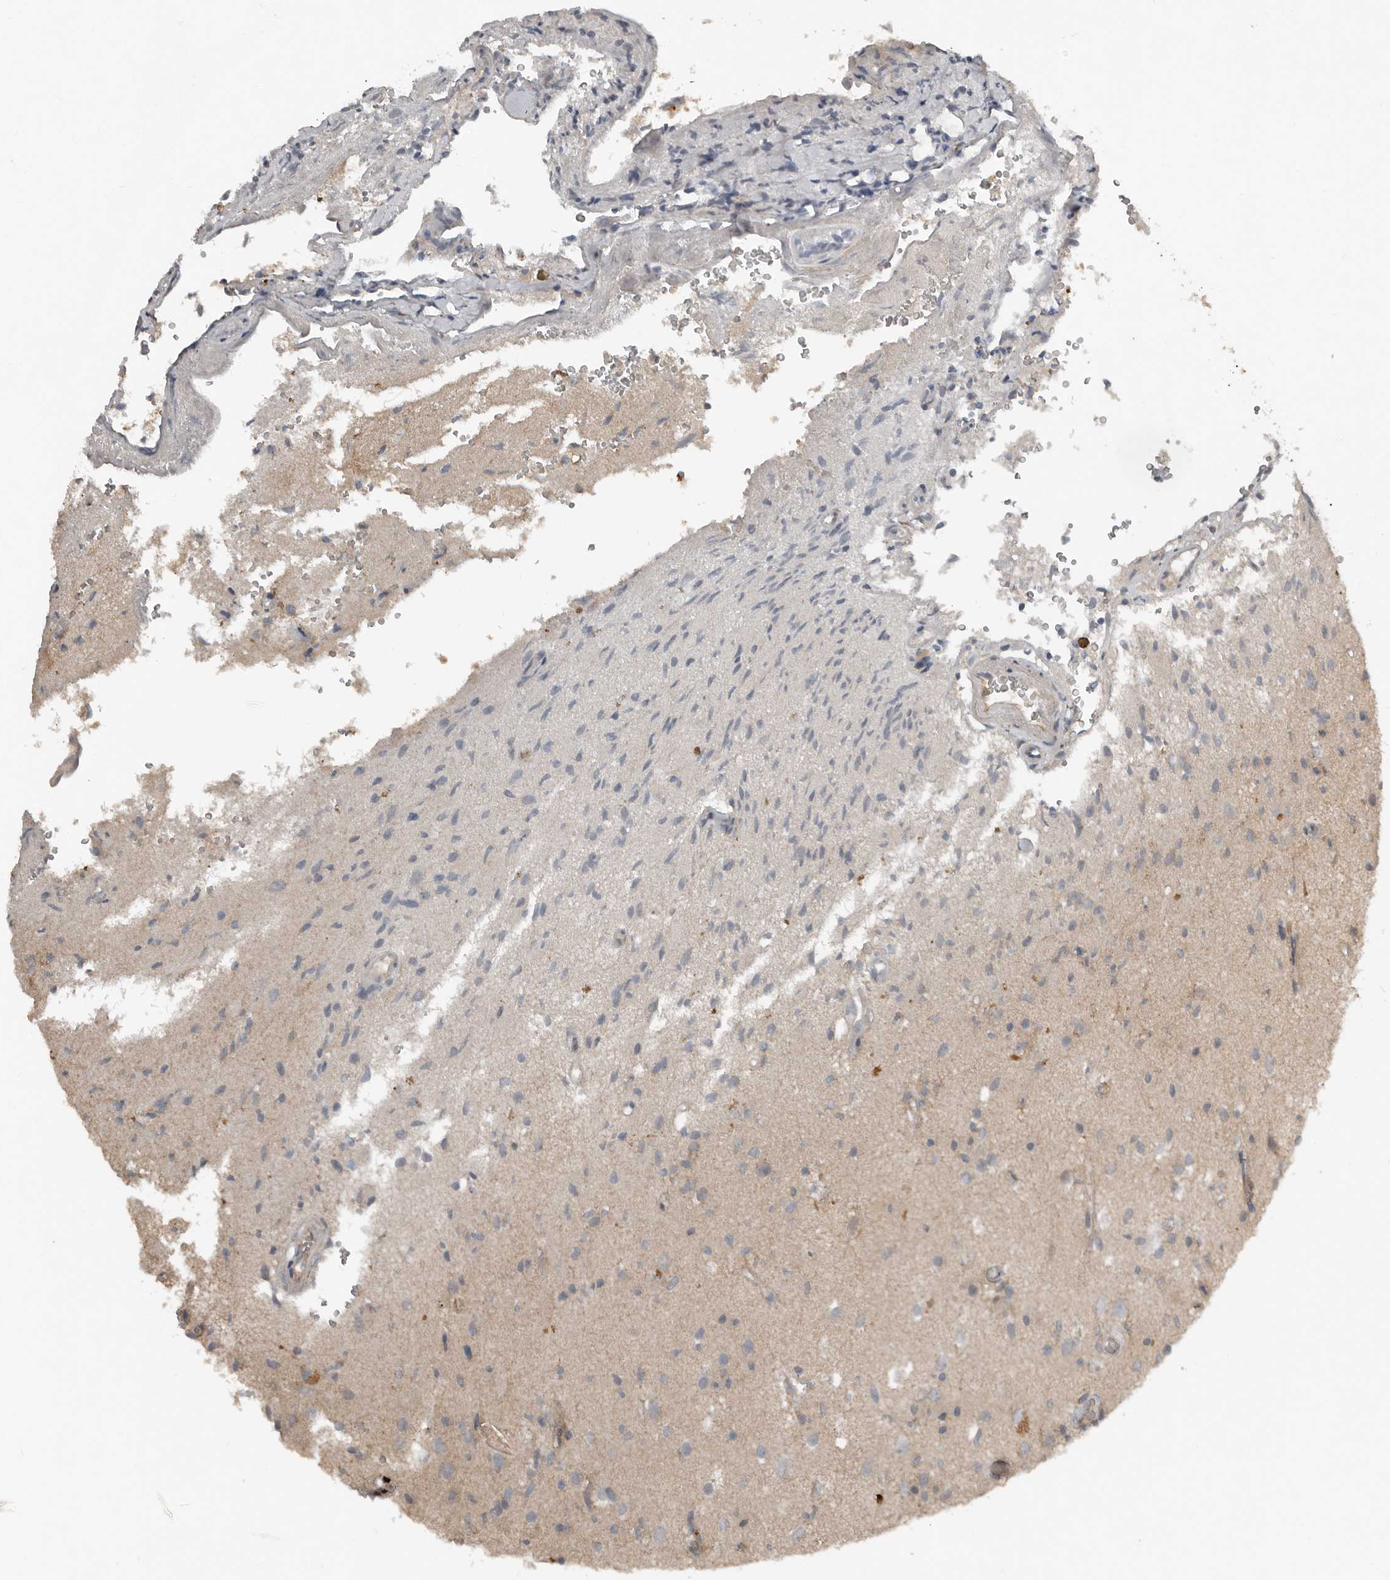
{"staining": {"intensity": "negative", "quantity": "none", "location": "none"}, "tissue": "glioma", "cell_type": "Tumor cells", "image_type": "cancer", "snomed": [{"axis": "morphology", "description": "Normal tissue, NOS"}, {"axis": "morphology", "description": "Glioma, malignant, High grade"}, {"axis": "topography", "description": "Cerebral cortex"}], "caption": "High magnification brightfield microscopy of malignant high-grade glioma stained with DAB (3,3'-diaminobenzidine) (brown) and counterstained with hematoxylin (blue): tumor cells show no significant positivity.", "gene": "TEAD3", "patient": {"sex": "male", "age": 77}}